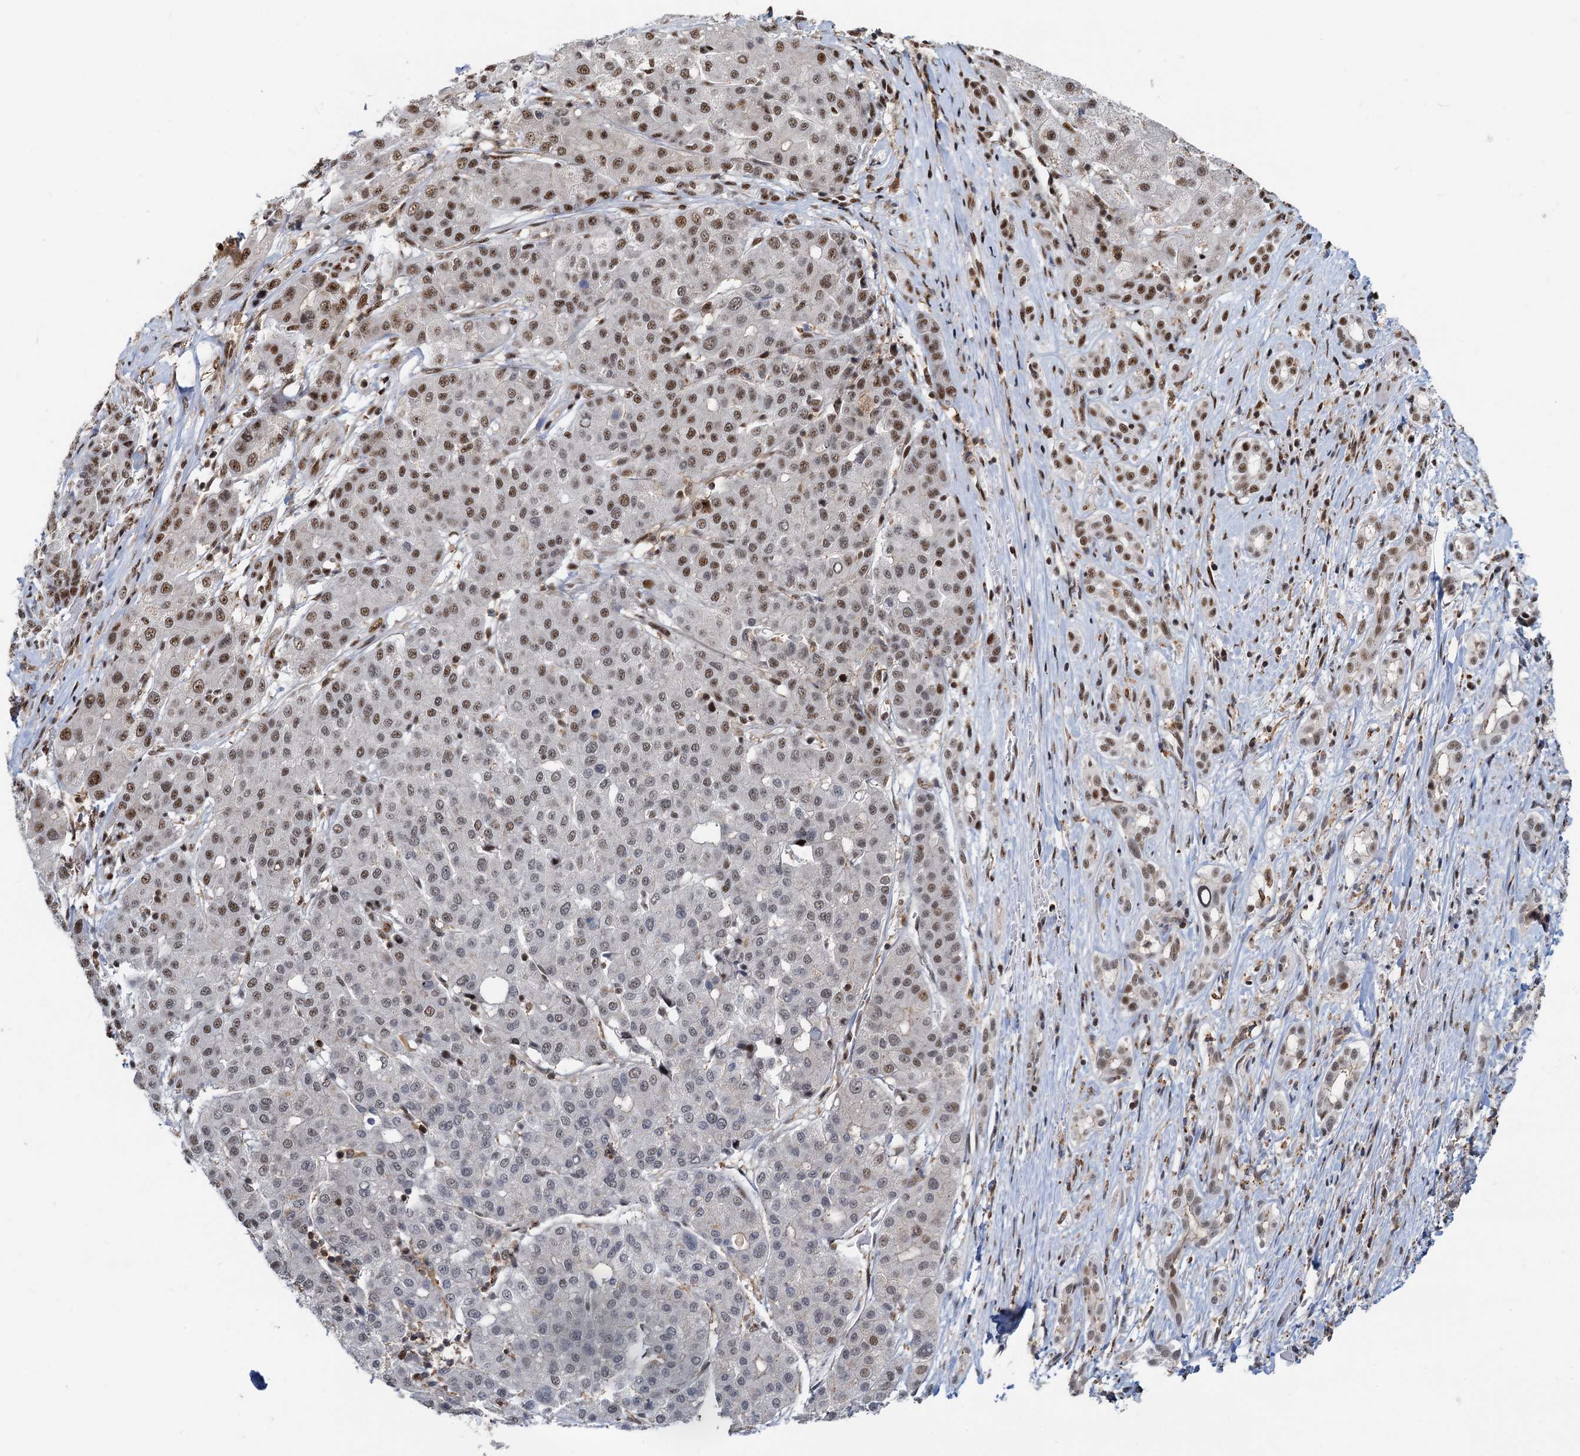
{"staining": {"intensity": "moderate", "quantity": ">75%", "location": "nuclear"}, "tissue": "liver cancer", "cell_type": "Tumor cells", "image_type": "cancer", "snomed": [{"axis": "morphology", "description": "Carcinoma, Hepatocellular, NOS"}, {"axis": "topography", "description": "Liver"}], "caption": "Hepatocellular carcinoma (liver) tissue demonstrates moderate nuclear staining in approximately >75% of tumor cells, visualized by immunohistochemistry. (DAB IHC, brown staining for protein, blue staining for nuclei).", "gene": "RBM26", "patient": {"sex": "male", "age": 65}}